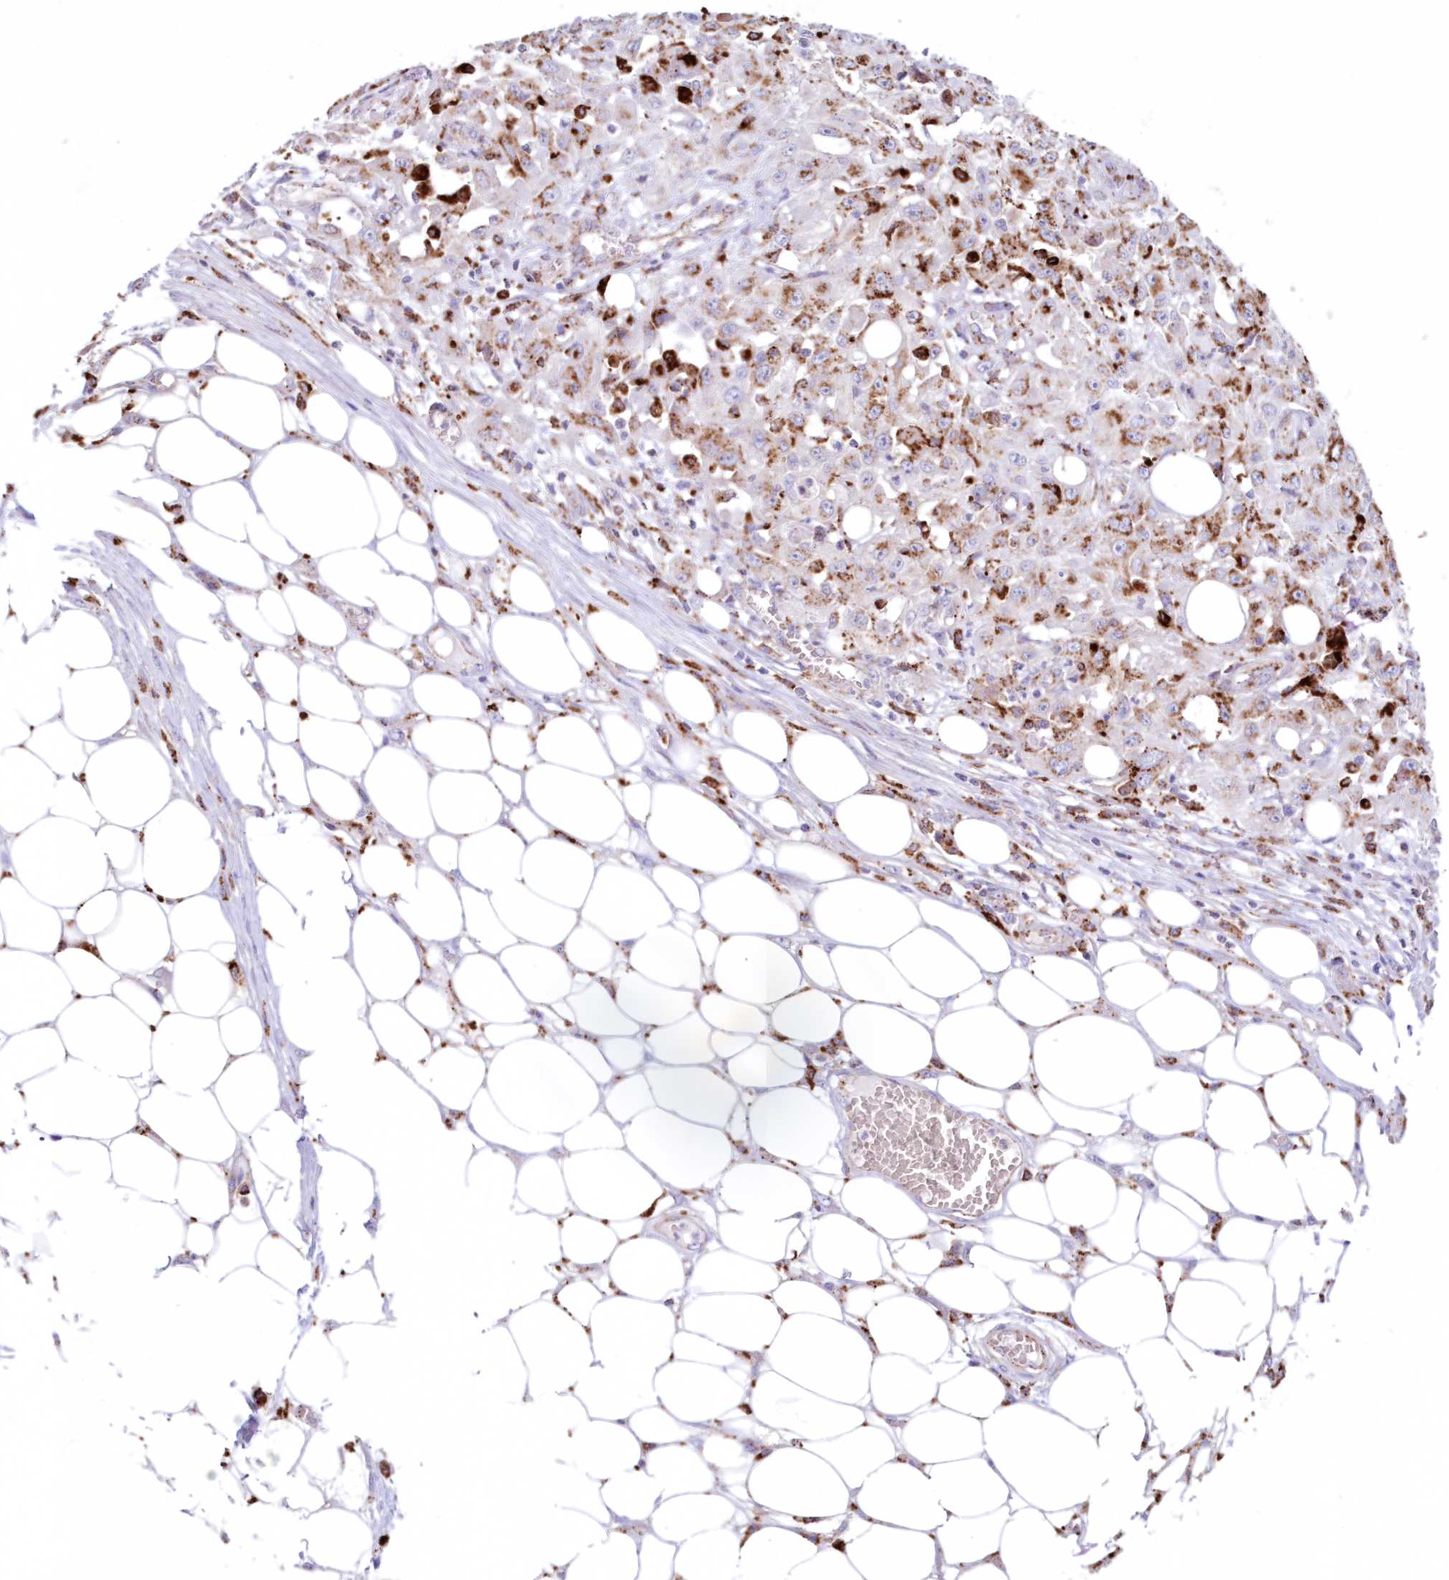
{"staining": {"intensity": "moderate", "quantity": "25%-75%", "location": "cytoplasmic/membranous"}, "tissue": "skin cancer", "cell_type": "Tumor cells", "image_type": "cancer", "snomed": [{"axis": "morphology", "description": "Squamous cell carcinoma, NOS"}, {"axis": "morphology", "description": "Squamous cell carcinoma, metastatic, NOS"}, {"axis": "topography", "description": "Skin"}, {"axis": "topography", "description": "Lymph node"}], "caption": "Immunohistochemical staining of human skin cancer (metastatic squamous cell carcinoma) shows medium levels of moderate cytoplasmic/membranous staining in approximately 25%-75% of tumor cells. (IHC, brightfield microscopy, high magnification).", "gene": "TPP1", "patient": {"sex": "male", "age": 75}}